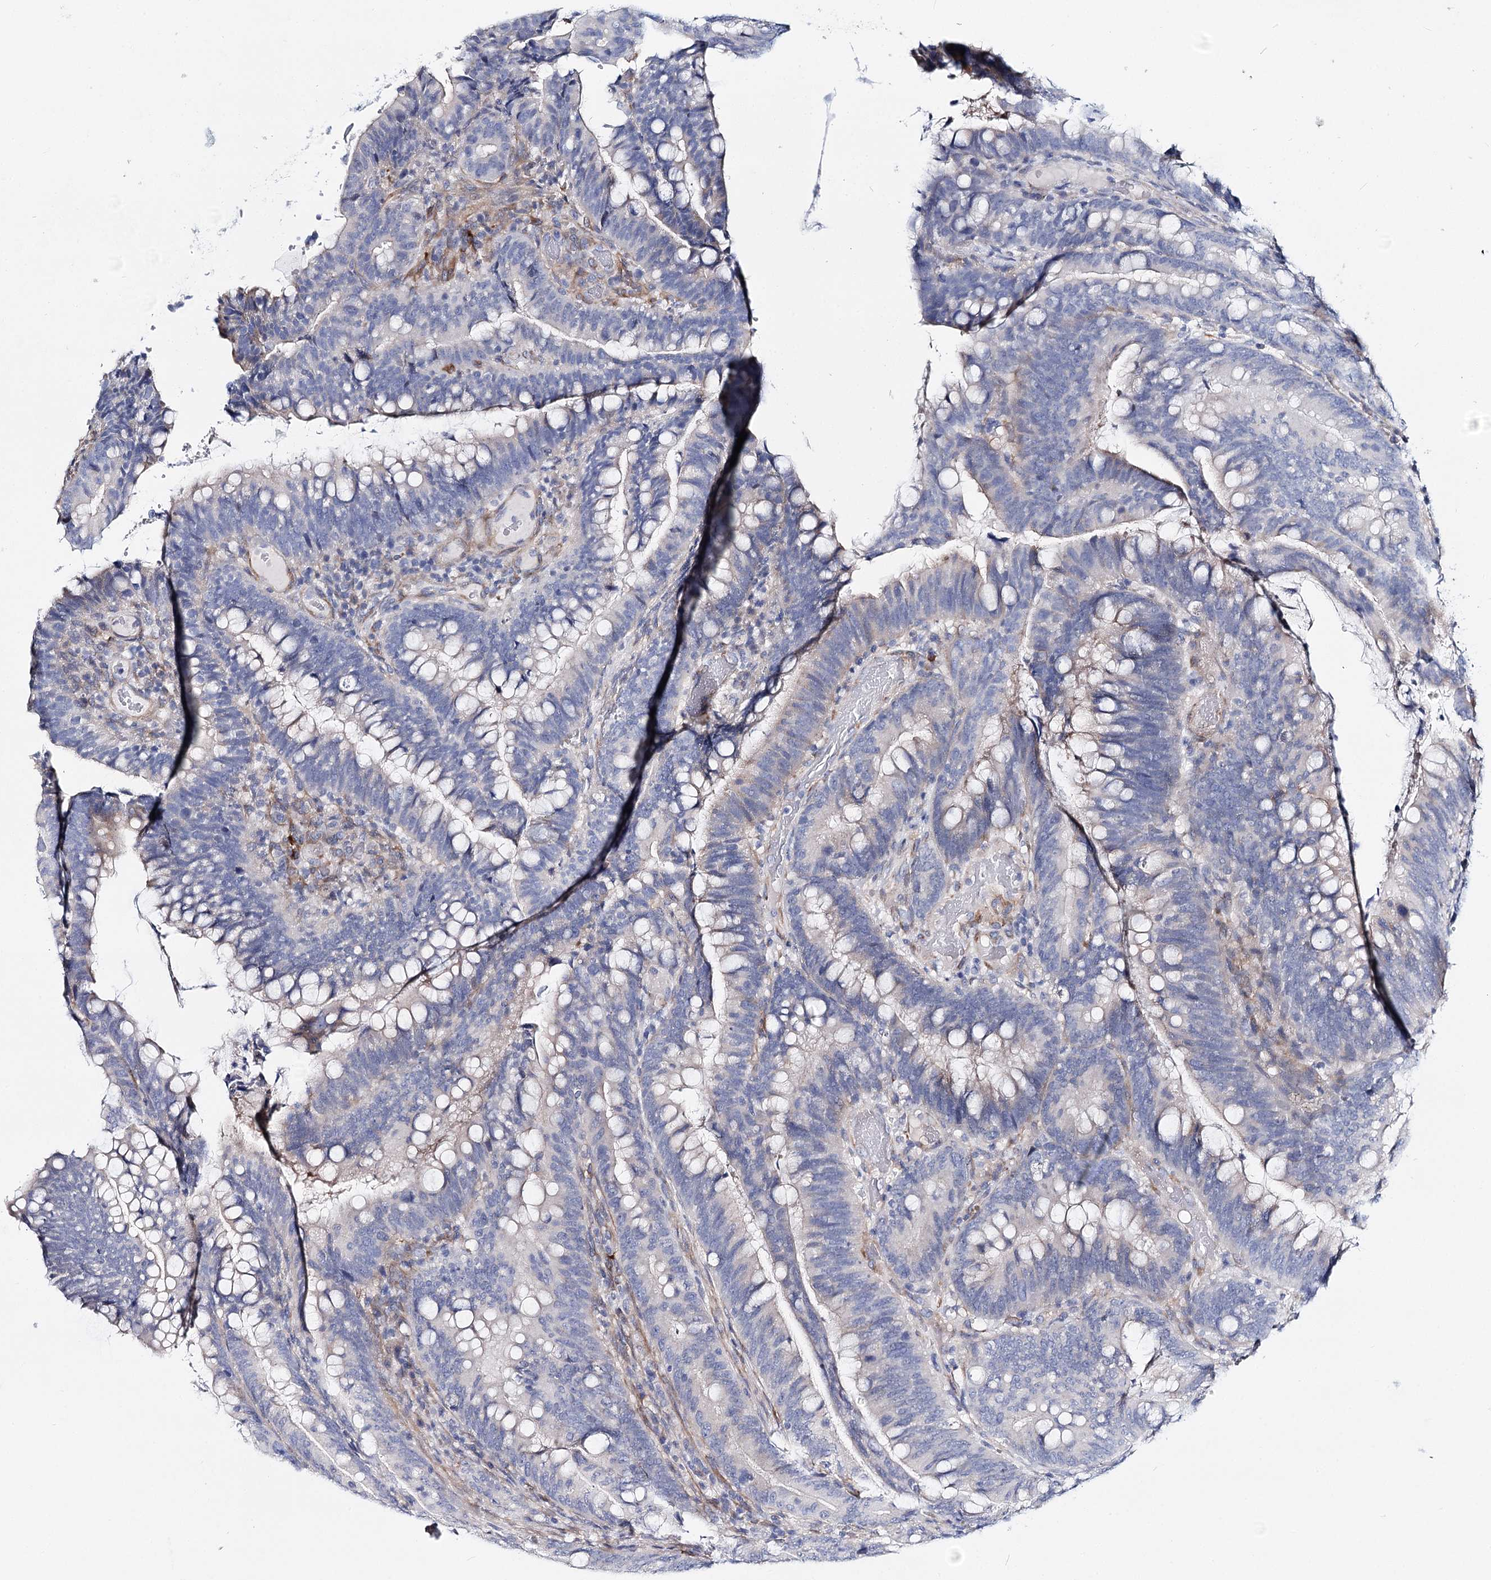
{"staining": {"intensity": "negative", "quantity": "none", "location": "none"}, "tissue": "colorectal cancer", "cell_type": "Tumor cells", "image_type": "cancer", "snomed": [{"axis": "morphology", "description": "Adenocarcinoma, NOS"}, {"axis": "topography", "description": "Colon"}], "caption": "Colorectal adenocarcinoma was stained to show a protein in brown. There is no significant expression in tumor cells. Brightfield microscopy of immunohistochemistry stained with DAB (brown) and hematoxylin (blue), captured at high magnification.", "gene": "TEX12", "patient": {"sex": "female", "age": 66}}